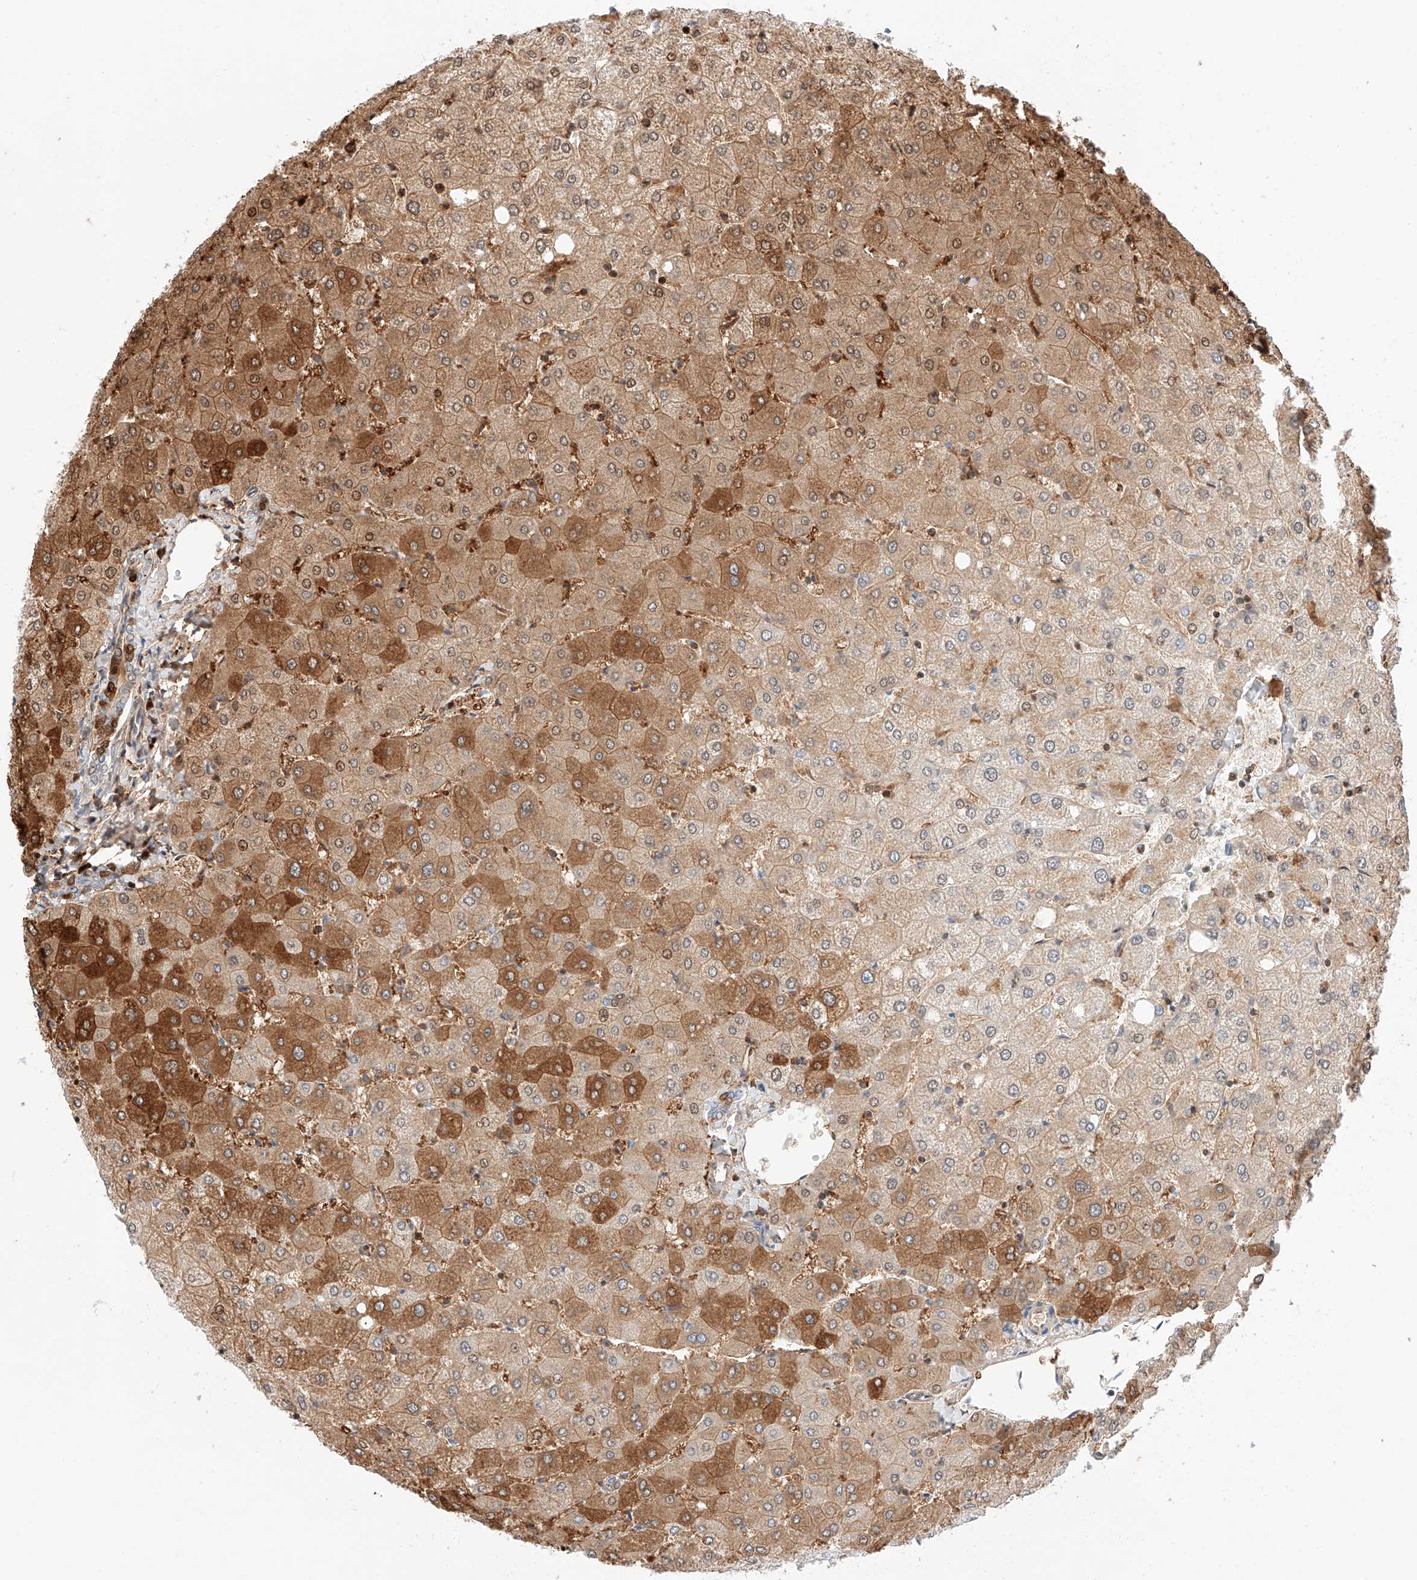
{"staining": {"intensity": "moderate", "quantity": "<25%", "location": "cytoplasmic/membranous,nuclear"}, "tissue": "liver", "cell_type": "Cholangiocytes", "image_type": "normal", "snomed": [{"axis": "morphology", "description": "Normal tissue, NOS"}, {"axis": "topography", "description": "Liver"}], "caption": "Protein expression analysis of normal liver shows moderate cytoplasmic/membranous,nuclear expression in about <25% of cholangiocytes. (Stains: DAB in brown, nuclei in blue, Microscopy: brightfield microscopy at high magnification).", "gene": "HDAC9", "patient": {"sex": "female", "age": 54}}